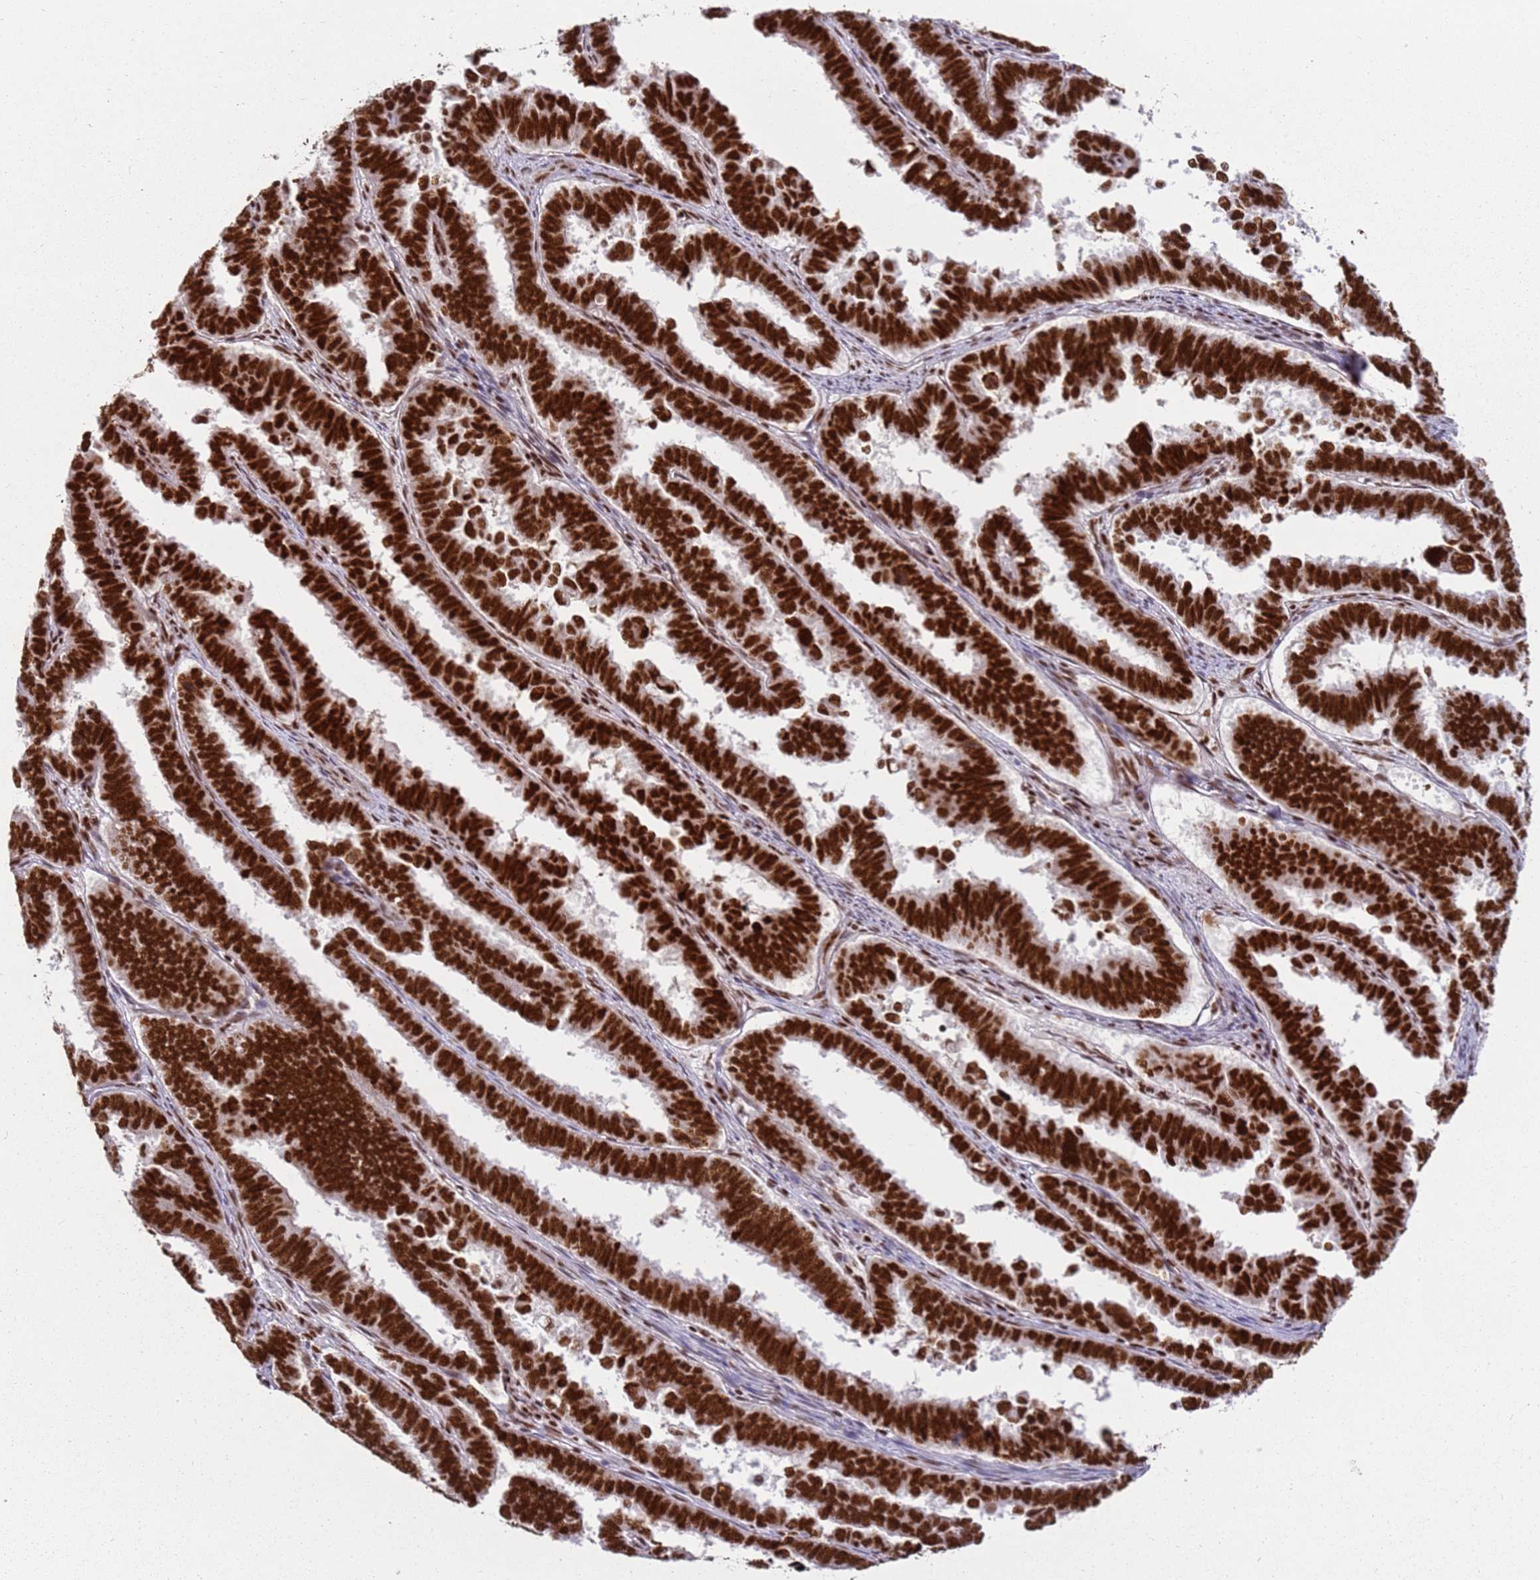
{"staining": {"intensity": "strong", "quantity": ">75%", "location": "nuclear"}, "tissue": "endometrial cancer", "cell_type": "Tumor cells", "image_type": "cancer", "snomed": [{"axis": "morphology", "description": "Adenocarcinoma, NOS"}, {"axis": "topography", "description": "Endometrium"}], "caption": "Immunohistochemistry image of endometrial cancer stained for a protein (brown), which reveals high levels of strong nuclear positivity in about >75% of tumor cells.", "gene": "TENT4A", "patient": {"sex": "female", "age": 75}}